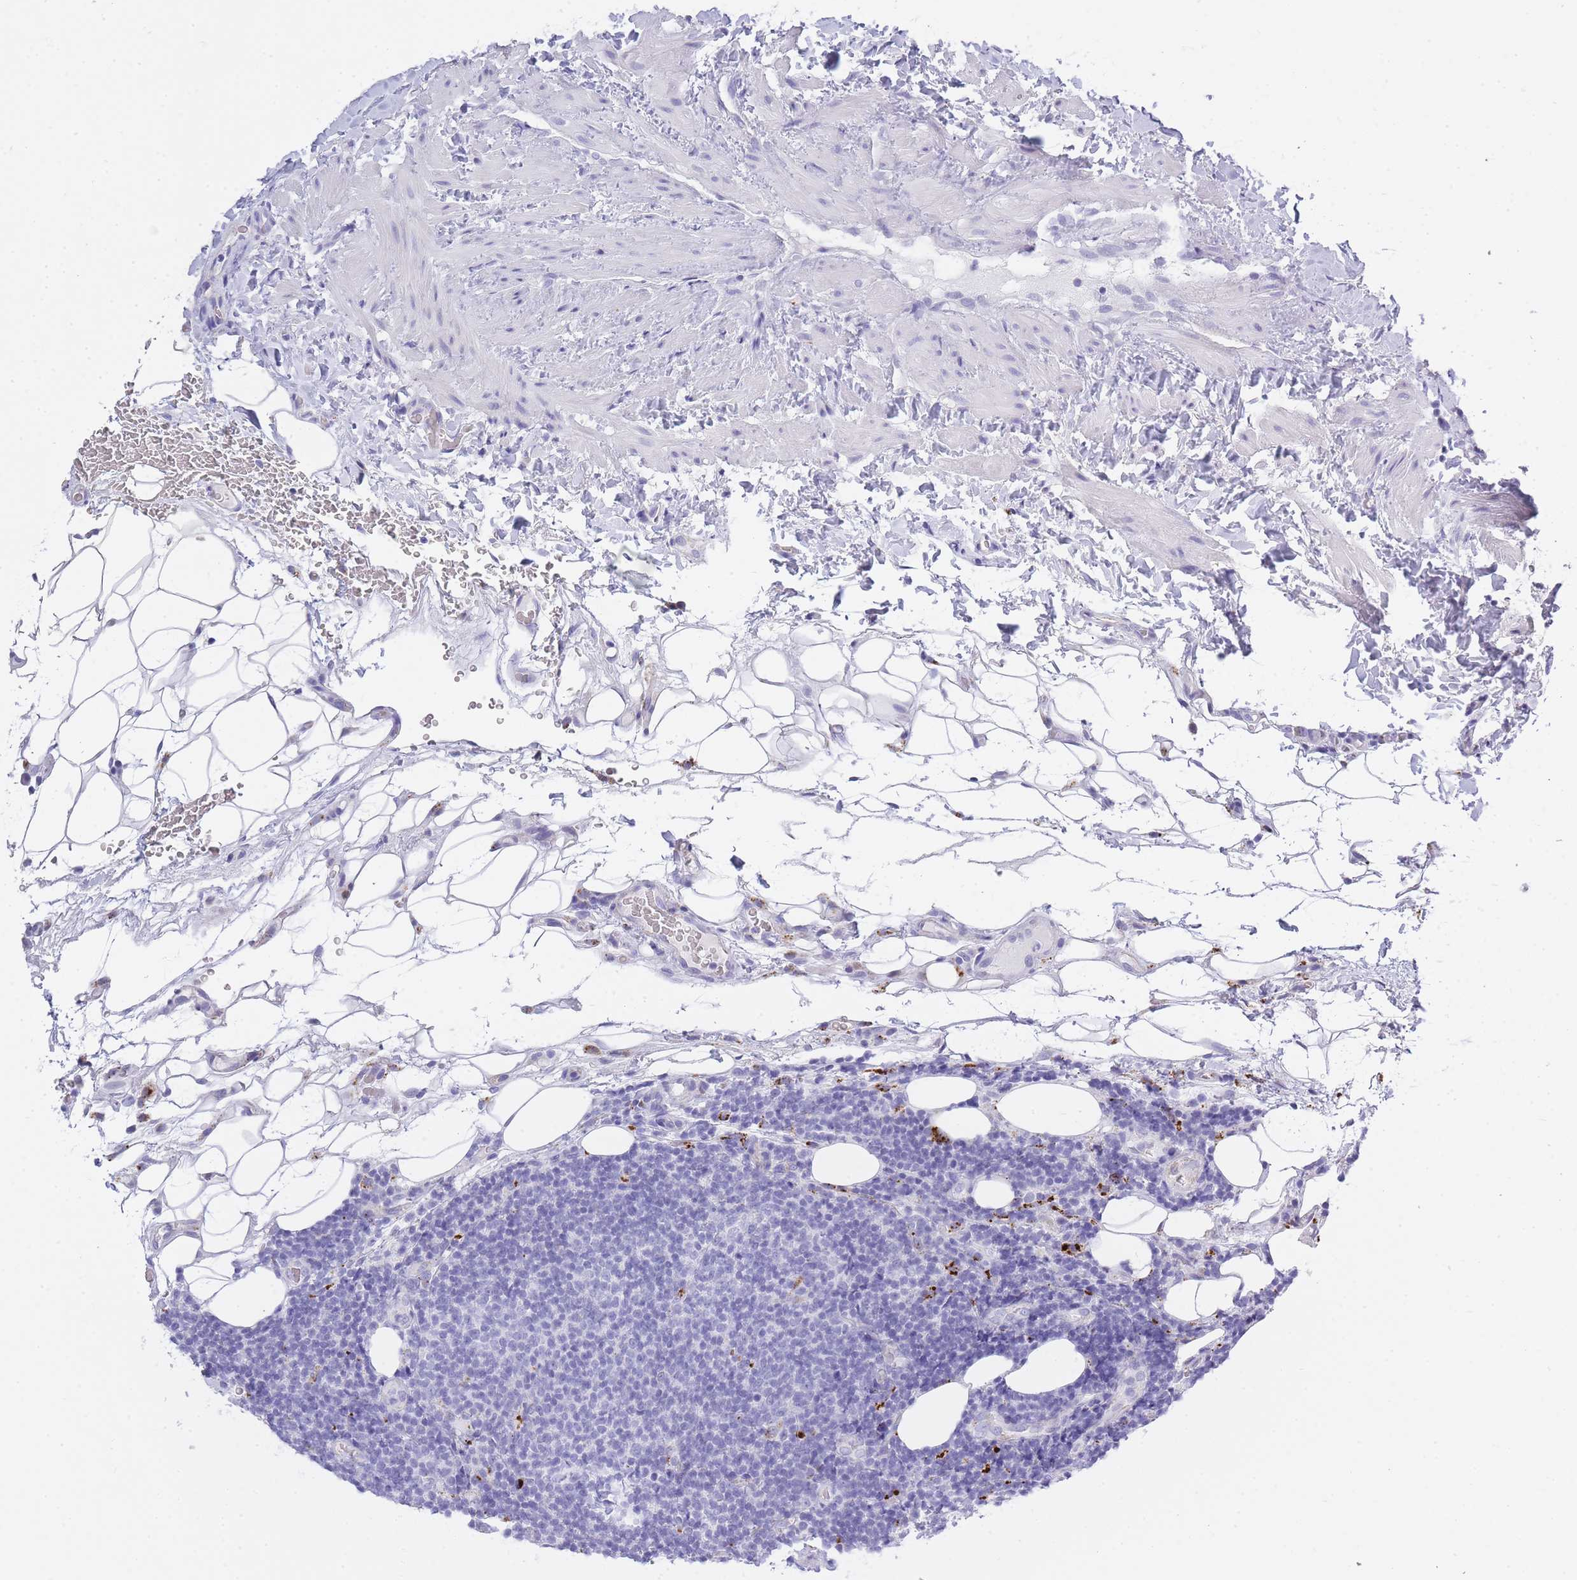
{"staining": {"intensity": "negative", "quantity": "none", "location": "none"}, "tissue": "lymphoma", "cell_type": "Tumor cells", "image_type": "cancer", "snomed": [{"axis": "morphology", "description": "Malignant lymphoma, non-Hodgkin's type, Low grade"}, {"axis": "topography", "description": "Lymph node"}], "caption": "Protein analysis of lymphoma displays no significant expression in tumor cells.", "gene": "RHO", "patient": {"sex": "male", "age": 66}}